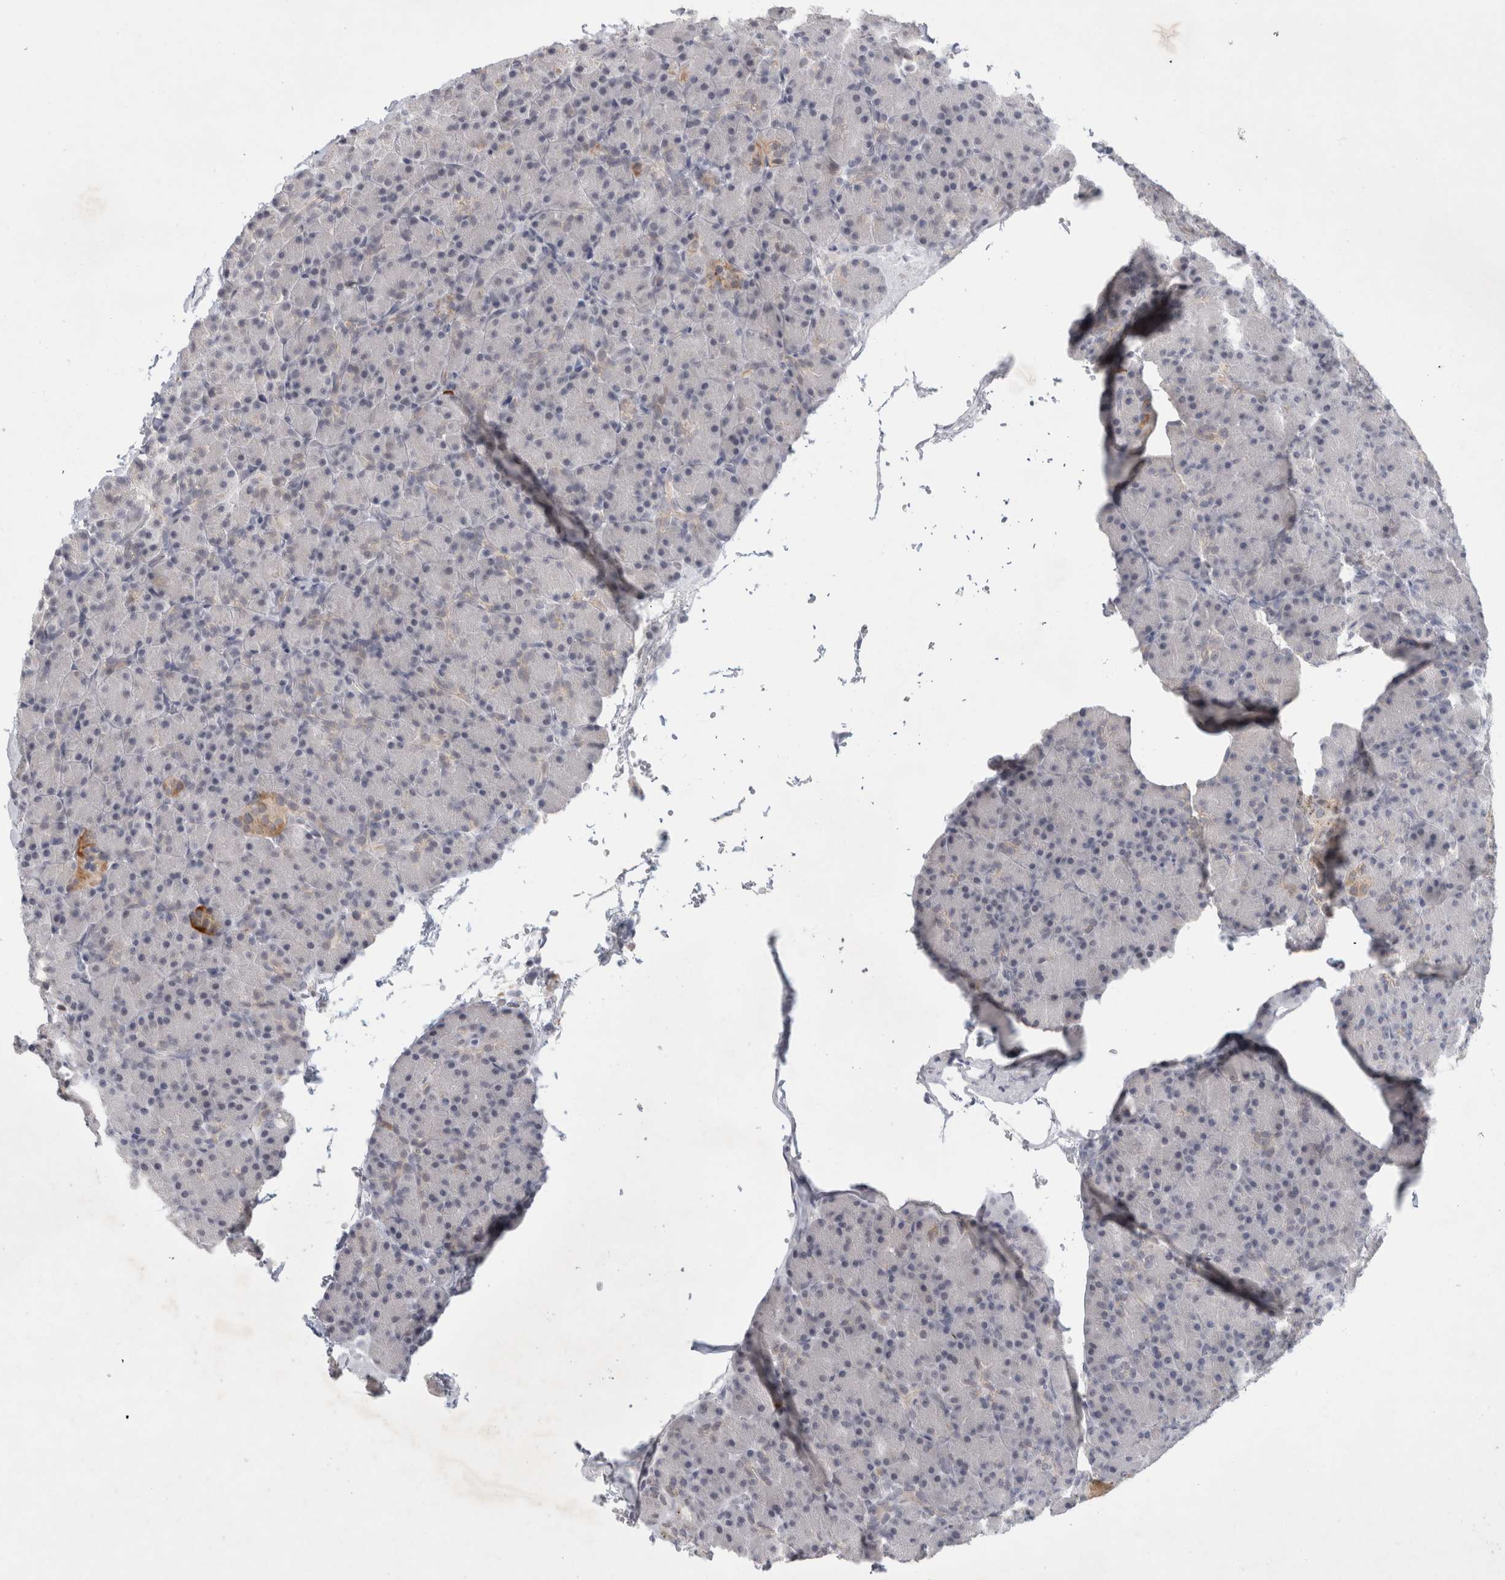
{"staining": {"intensity": "negative", "quantity": "none", "location": "none"}, "tissue": "pancreas", "cell_type": "Exocrine glandular cells", "image_type": "normal", "snomed": [{"axis": "morphology", "description": "Normal tissue, NOS"}, {"axis": "topography", "description": "Pancreas"}], "caption": "Immunohistochemistry (IHC) of benign human pancreas shows no positivity in exocrine glandular cells. Nuclei are stained in blue.", "gene": "NIPA1", "patient": {"sex": "female", "age": 43}}